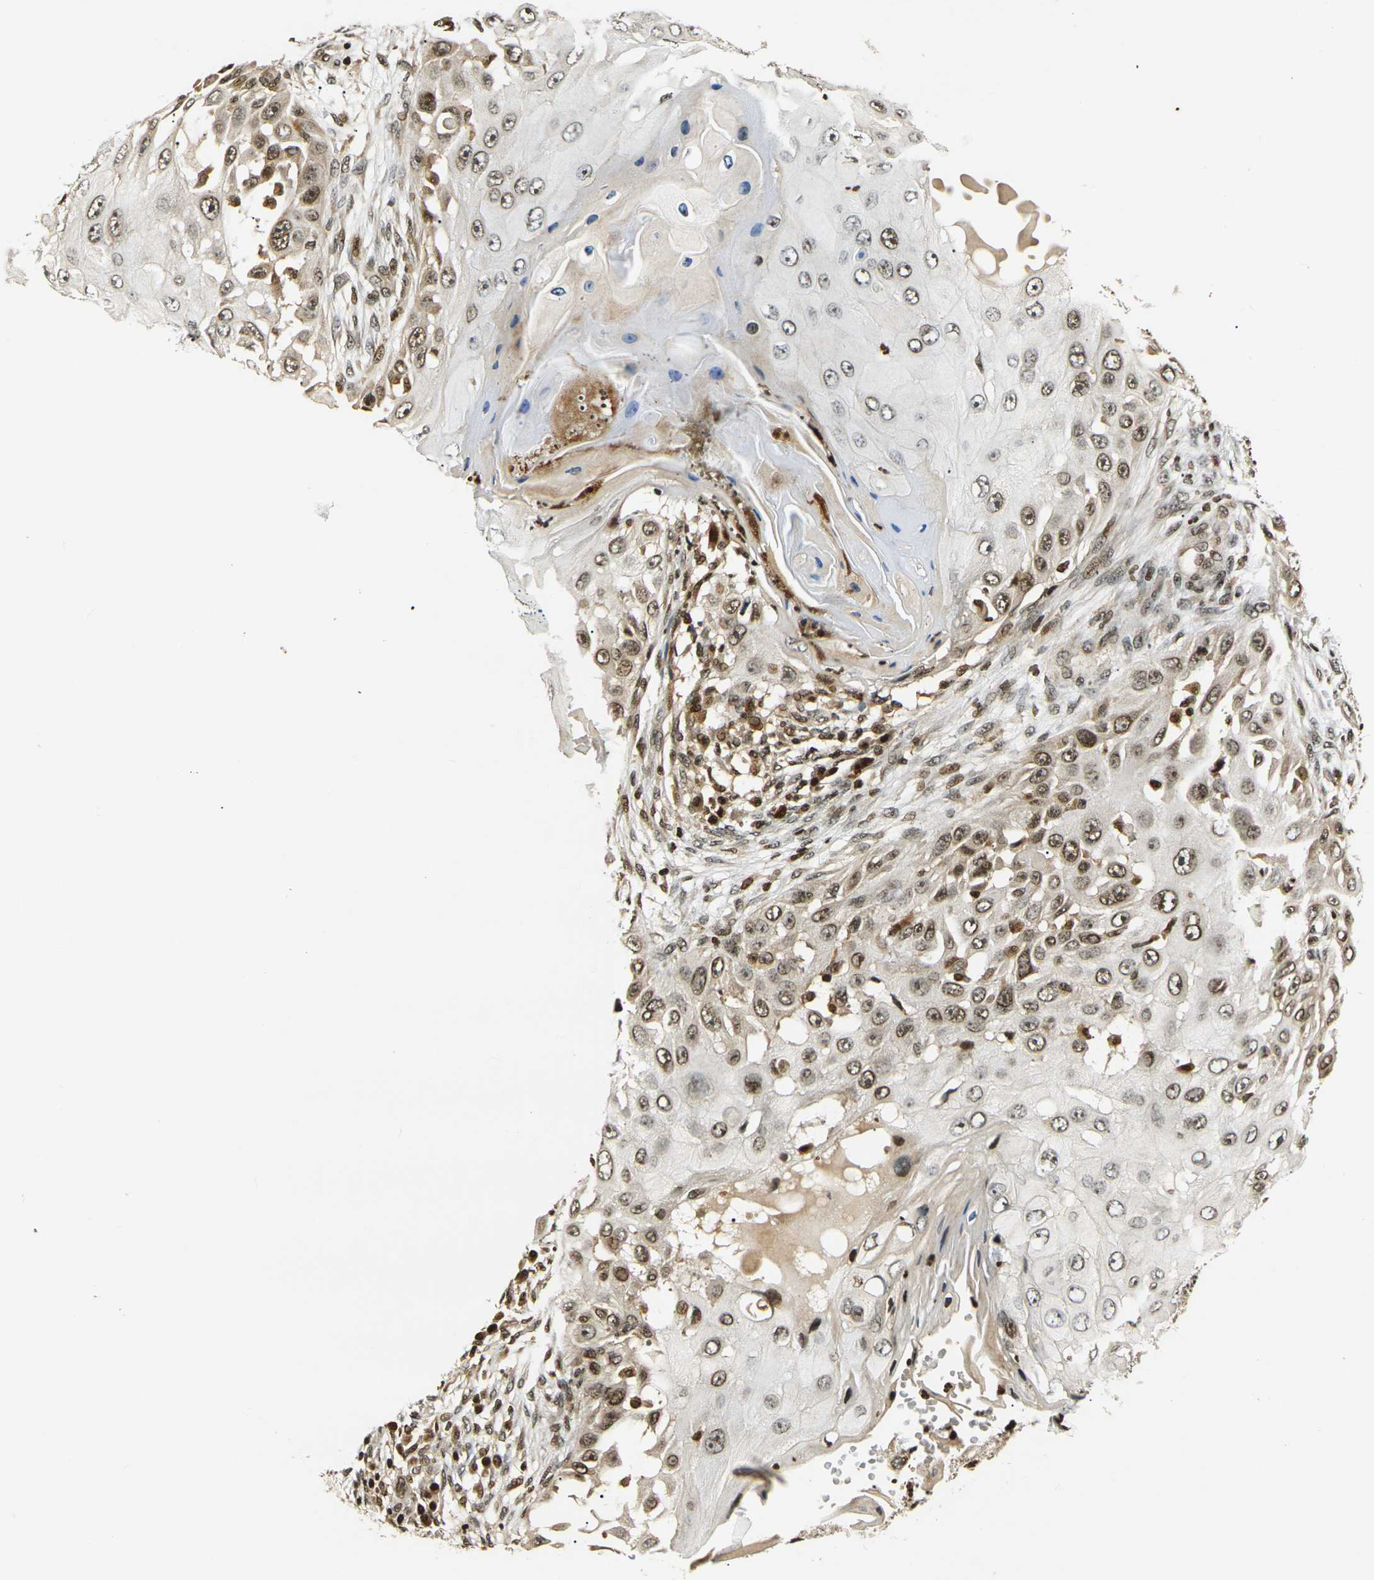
{"staining": {"intensity": "moderate", "quantity": ">75%", "location": "nuclear"}, "tissue": "skin cancer", "cell_type": "Tumor cells", "image_type": "cancer", "snomed": [{"axis": "morphology", "description": "Squamous cell carcinoma, NOS"}, {"axis": "topography", "description": "Skin"}], "caption": "Moderate nuclear expression for a protein is identified in approximately >75% of tumor cells of skin cancer using IHC.", "gene": "ACTL6A", "patient": {"sex": "female", "age": 44}}